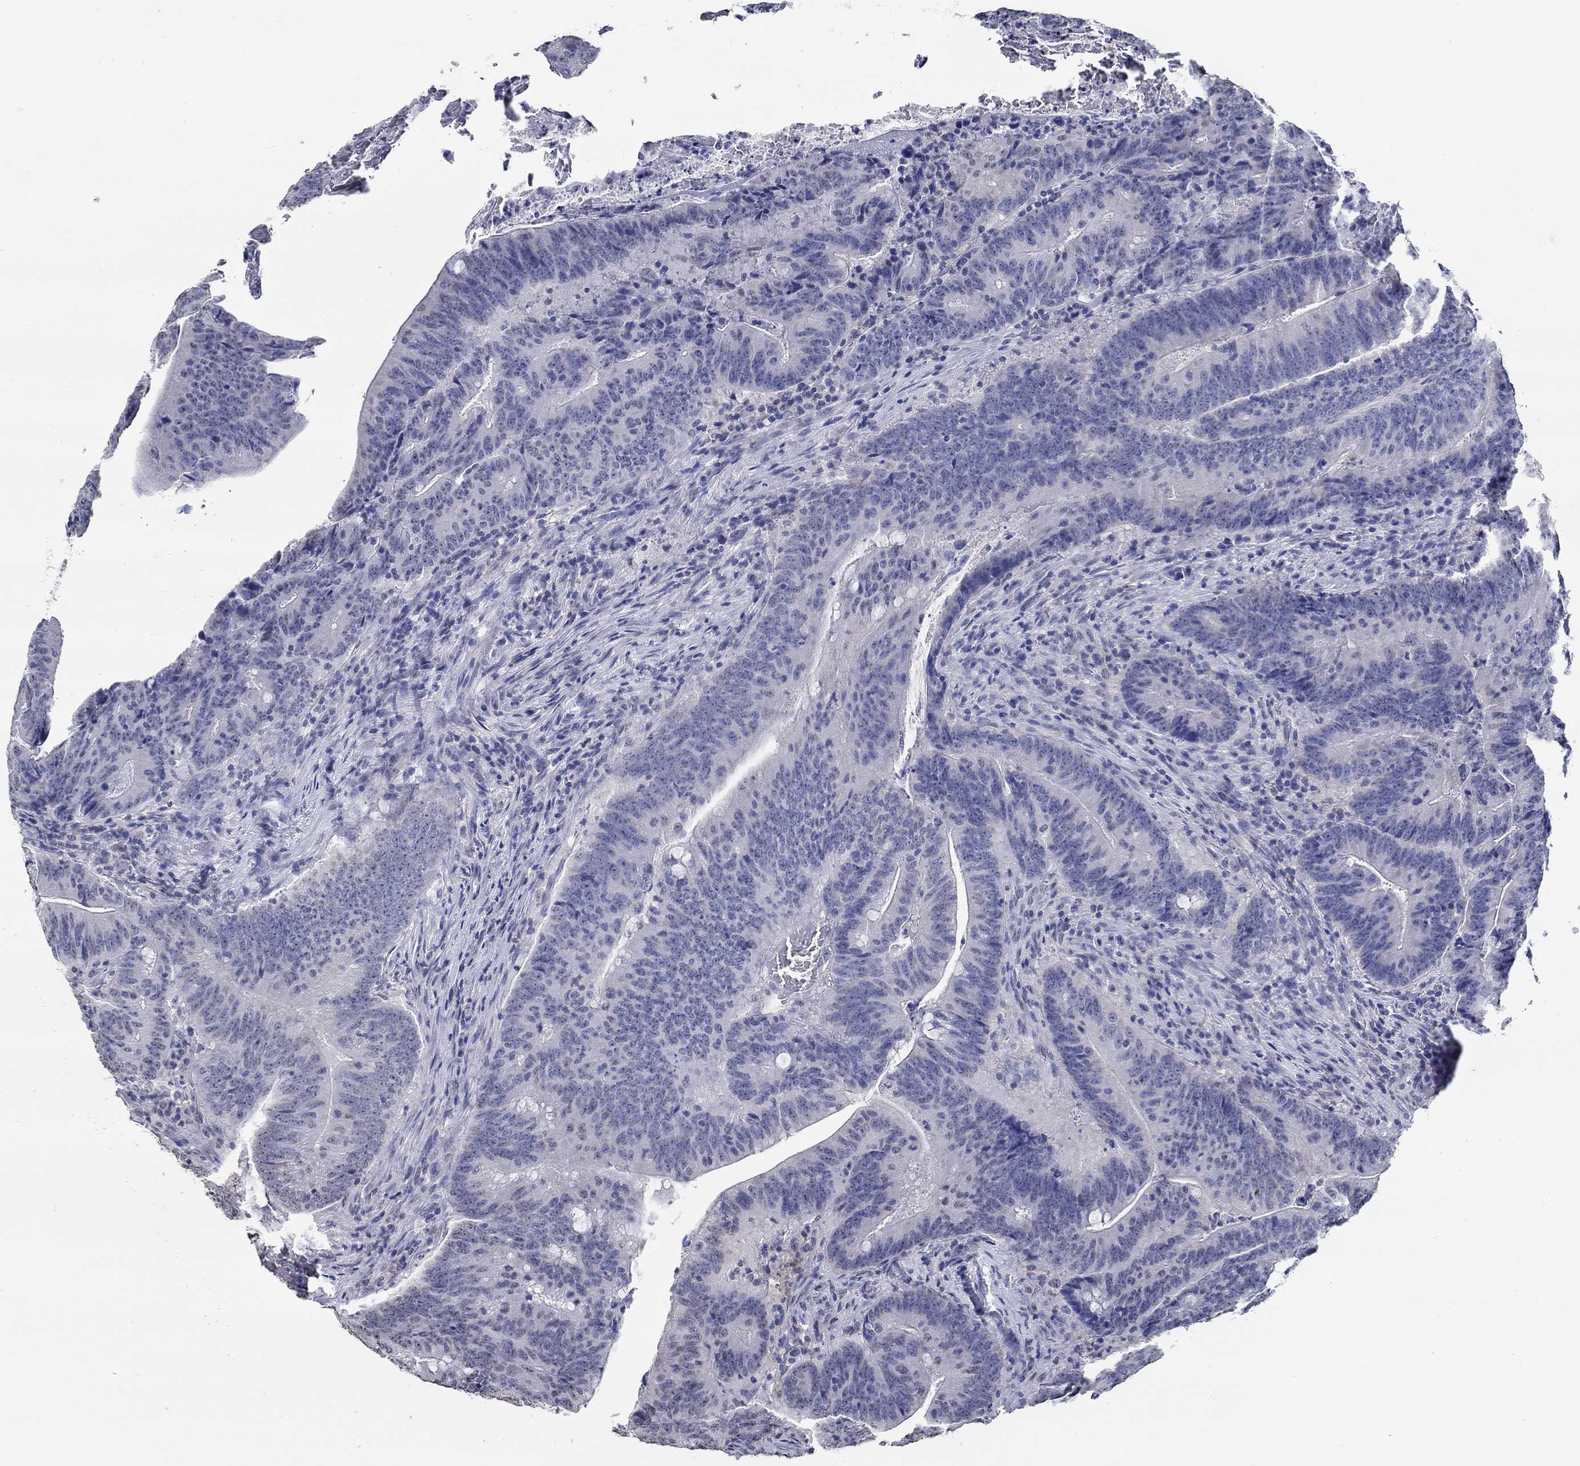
{"staining": {"intensity": "negative", "quantity": "none", "location": "none"}, "tissue": "colorectal cancer", "cell_type": "Tumor cells", "image_type": "cancer", "snomed": [{"axis": "morphology", "description": "Adenocarcinoma, NOS"}, {"axis": "topography", "description": "Colon"}], "caption": "Colorectal cancer was stained to show a protein in brown. There is no significant positivity in tumor cells. (Immunohistochemistry (ihc), brightfield microscopy, high magnification).", "gene": "PDE1B", "patient": {"sex": "female", "age": 87}}